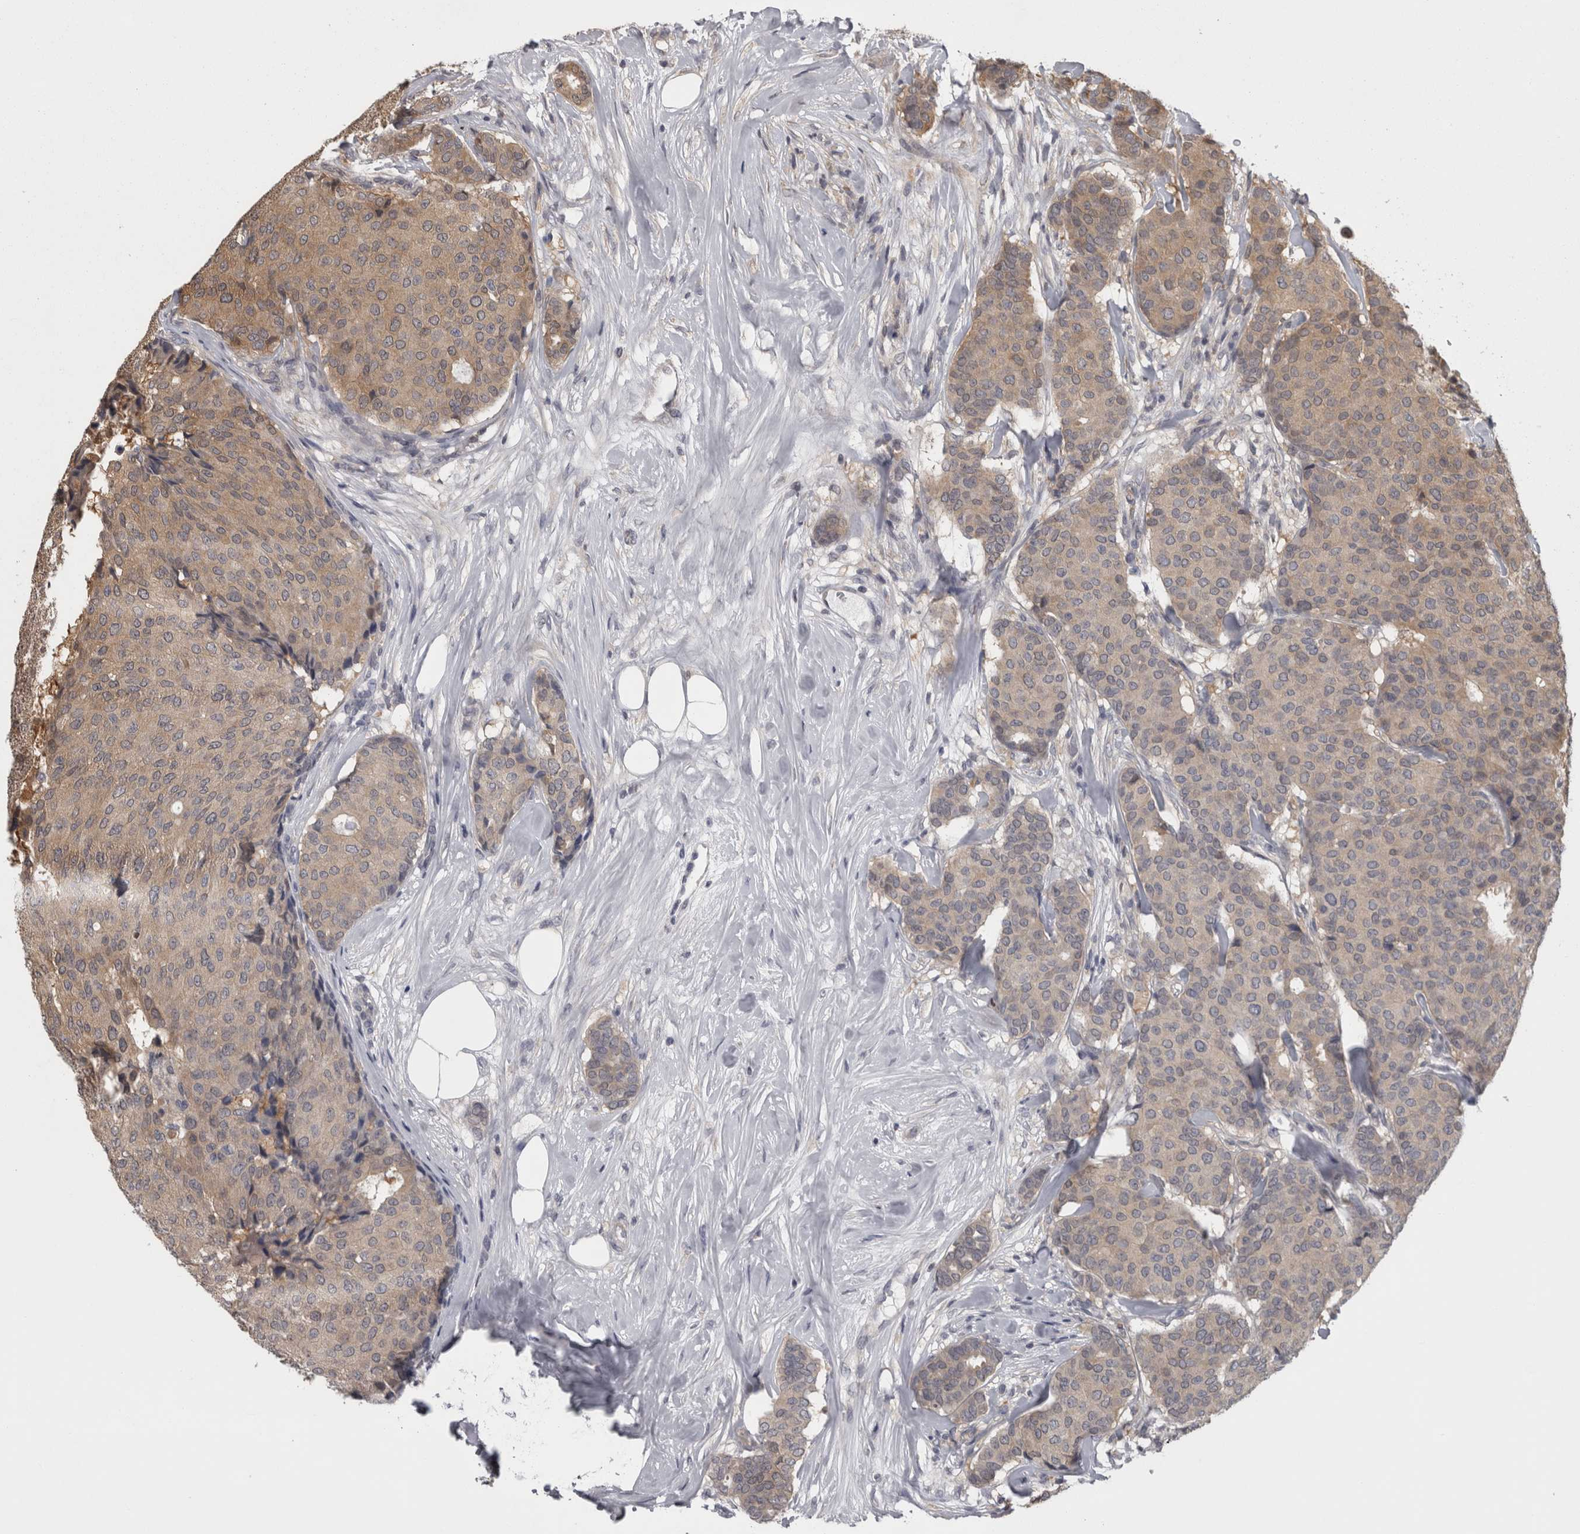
{"staining": {"intensity": "moderate", "quantity": "25%-75%", "location": "cytoplasmic/membranous"}, "tissue": "breast cancer", "cell_type": "Tumor cells", "image_type": "cancer", "snomed": [{"axis": "morphology", "description": "Duct carcinoma"}, {"axis": "topography", "description": "Breast"}], "caption": "Immunohistochemistry (DAB (3,3'-diaminobenzidine)) staining of breast cancer displays moderate cytoplasmic/membranous protein positivity in approximately 25%-75% of tumor cells.", "gene": "APRT", "patient": {"sex": "female", "age": 75}}